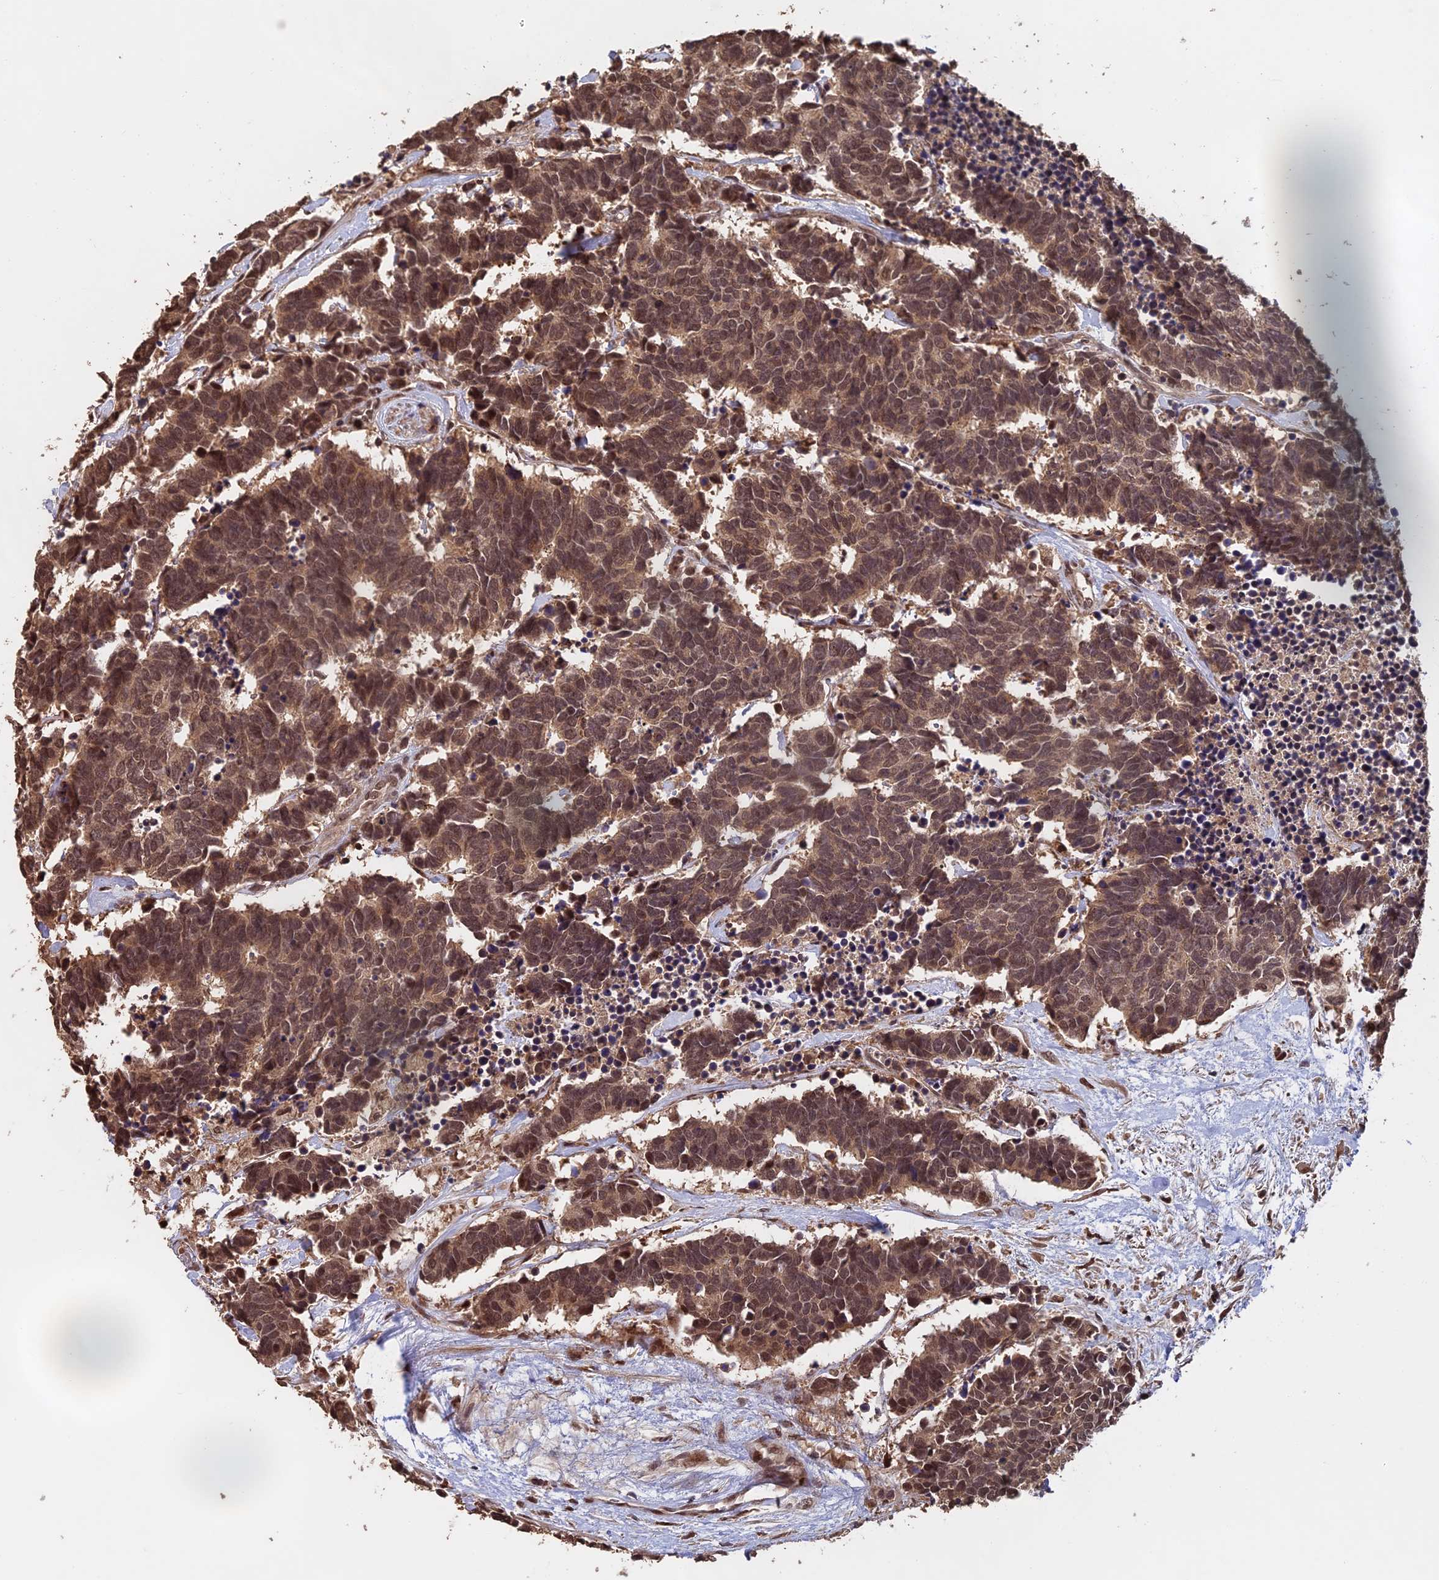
{"staining": {"intensity": "moderate", "quantity": ">75%", "location": "cytoplasmic/membranous,nuclear"}, "tissue": "carcinoid", "cell_type": "Tumor cells", "image_type": "cancer", "snomed": [{"axis": "morphology", "description": "Carcinoma, NOS"}, {"axis": "morphology", "description": "Carcinoid, malignant, NOS"}, {"axis": "topography", "description": "Urinary bladder"}], "caption": "Carcinoid stained with DAB (3,3'-diaminobenzidine) immunohistochemistry exhibits medium levels of moderate cytoplasmic/membranous and nuclear staining in approximately >75% of tumor cells.", "gene": "OSBPL1A", "patient": {"sex": "male", "age": 57}}